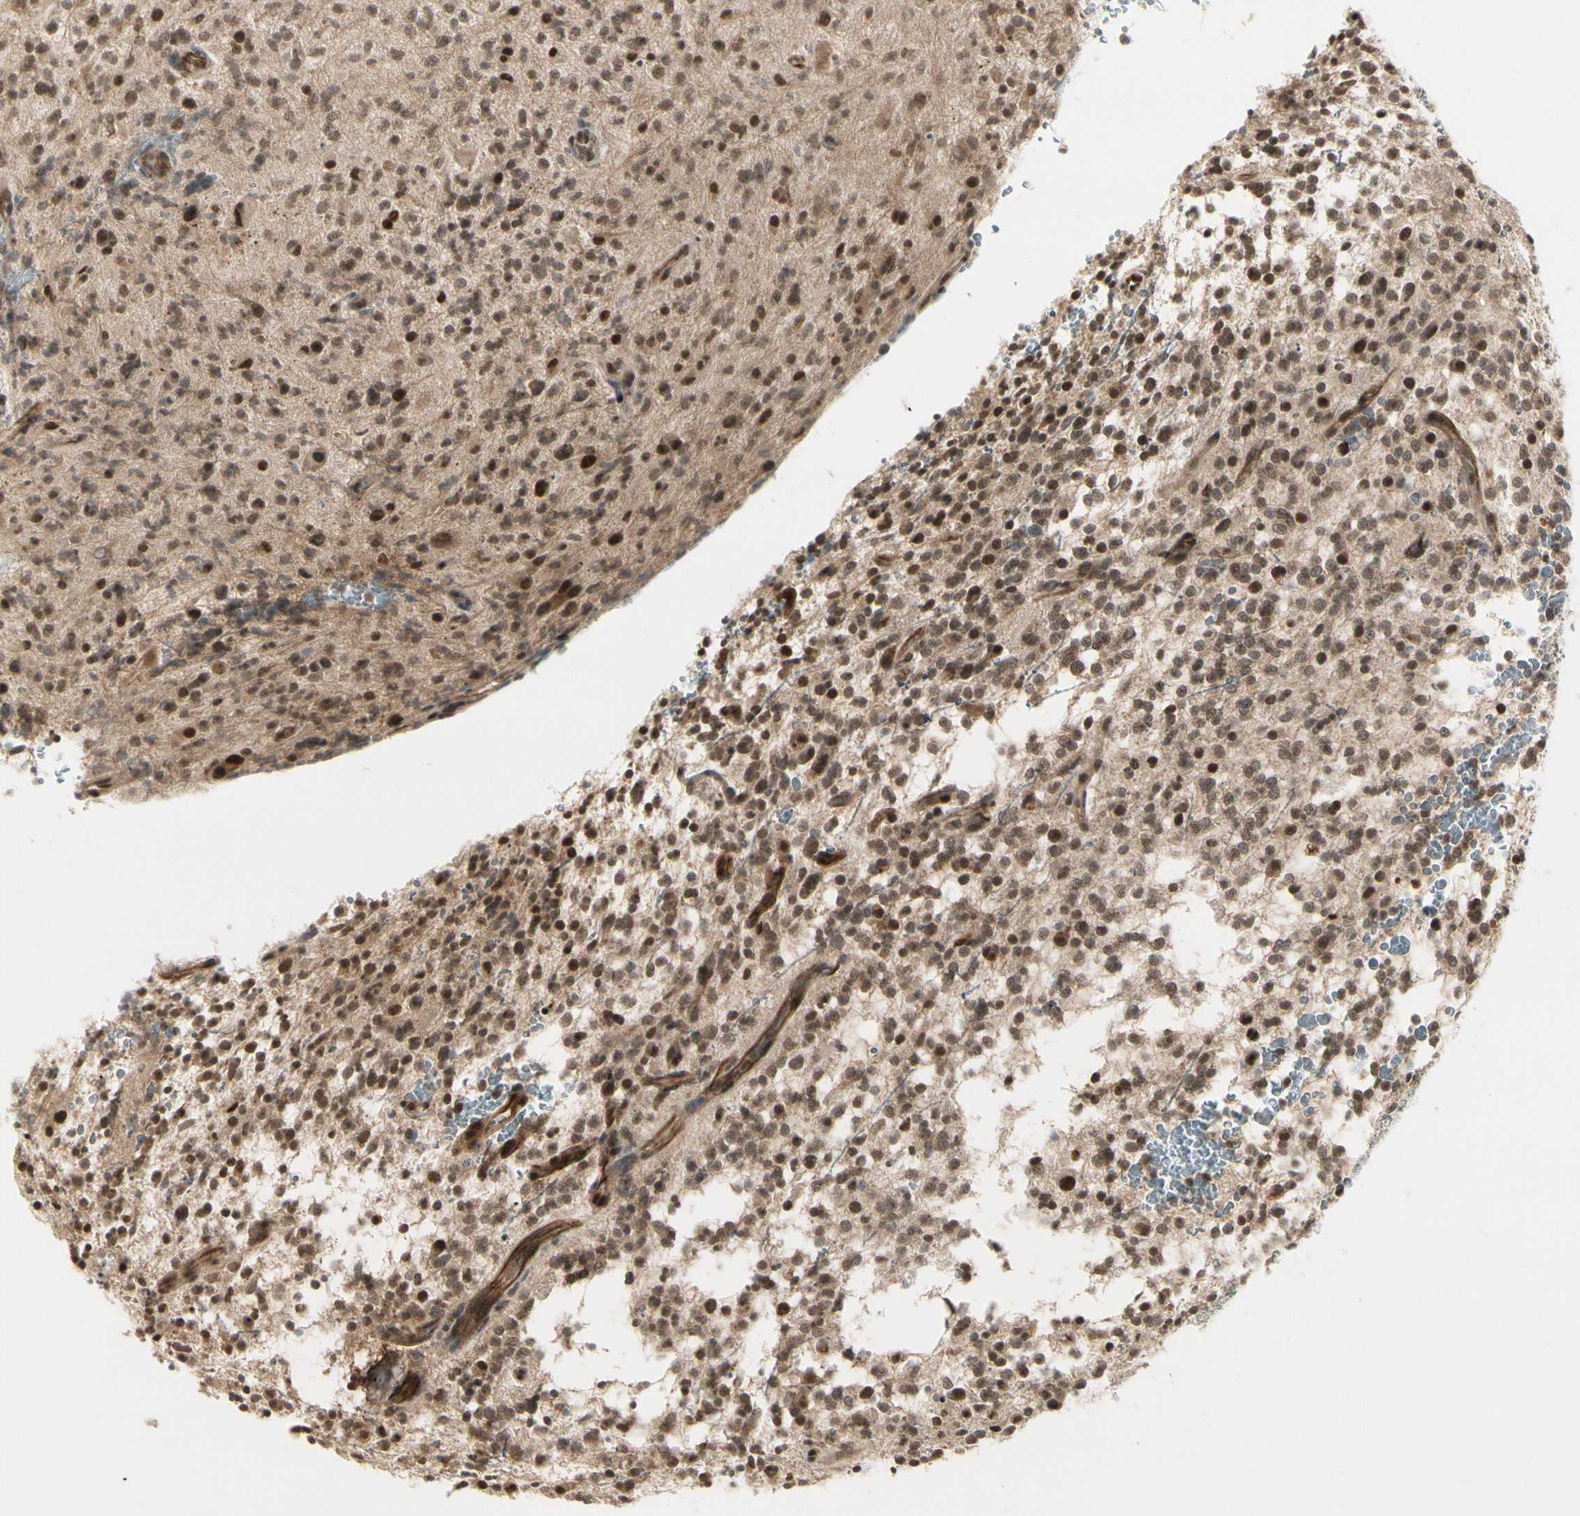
{"staining": {"intensity": "moderate", "quantity": "25%-75%", "location": "nuclear"}, "tissue": "glioma", "cell_type": "Tumor cells", "image_type": "cancer", "snomed": [{"axis": "morphology", "description": "Glioma, malignant, High grade"}, {"axis": "topography", "description": "Brain"}], "caption": "A medium amount of moderate nuclear expression is identified in about 25%-75% of tumor cells in malignant high-grade glioma tissue. (DAB (3,3'-diaminobenzidine) IHC, brown staining for protein, blue staining for nuclei).", "gene": "CDK11A", "patient": {"sex": "male", "age": 48}}